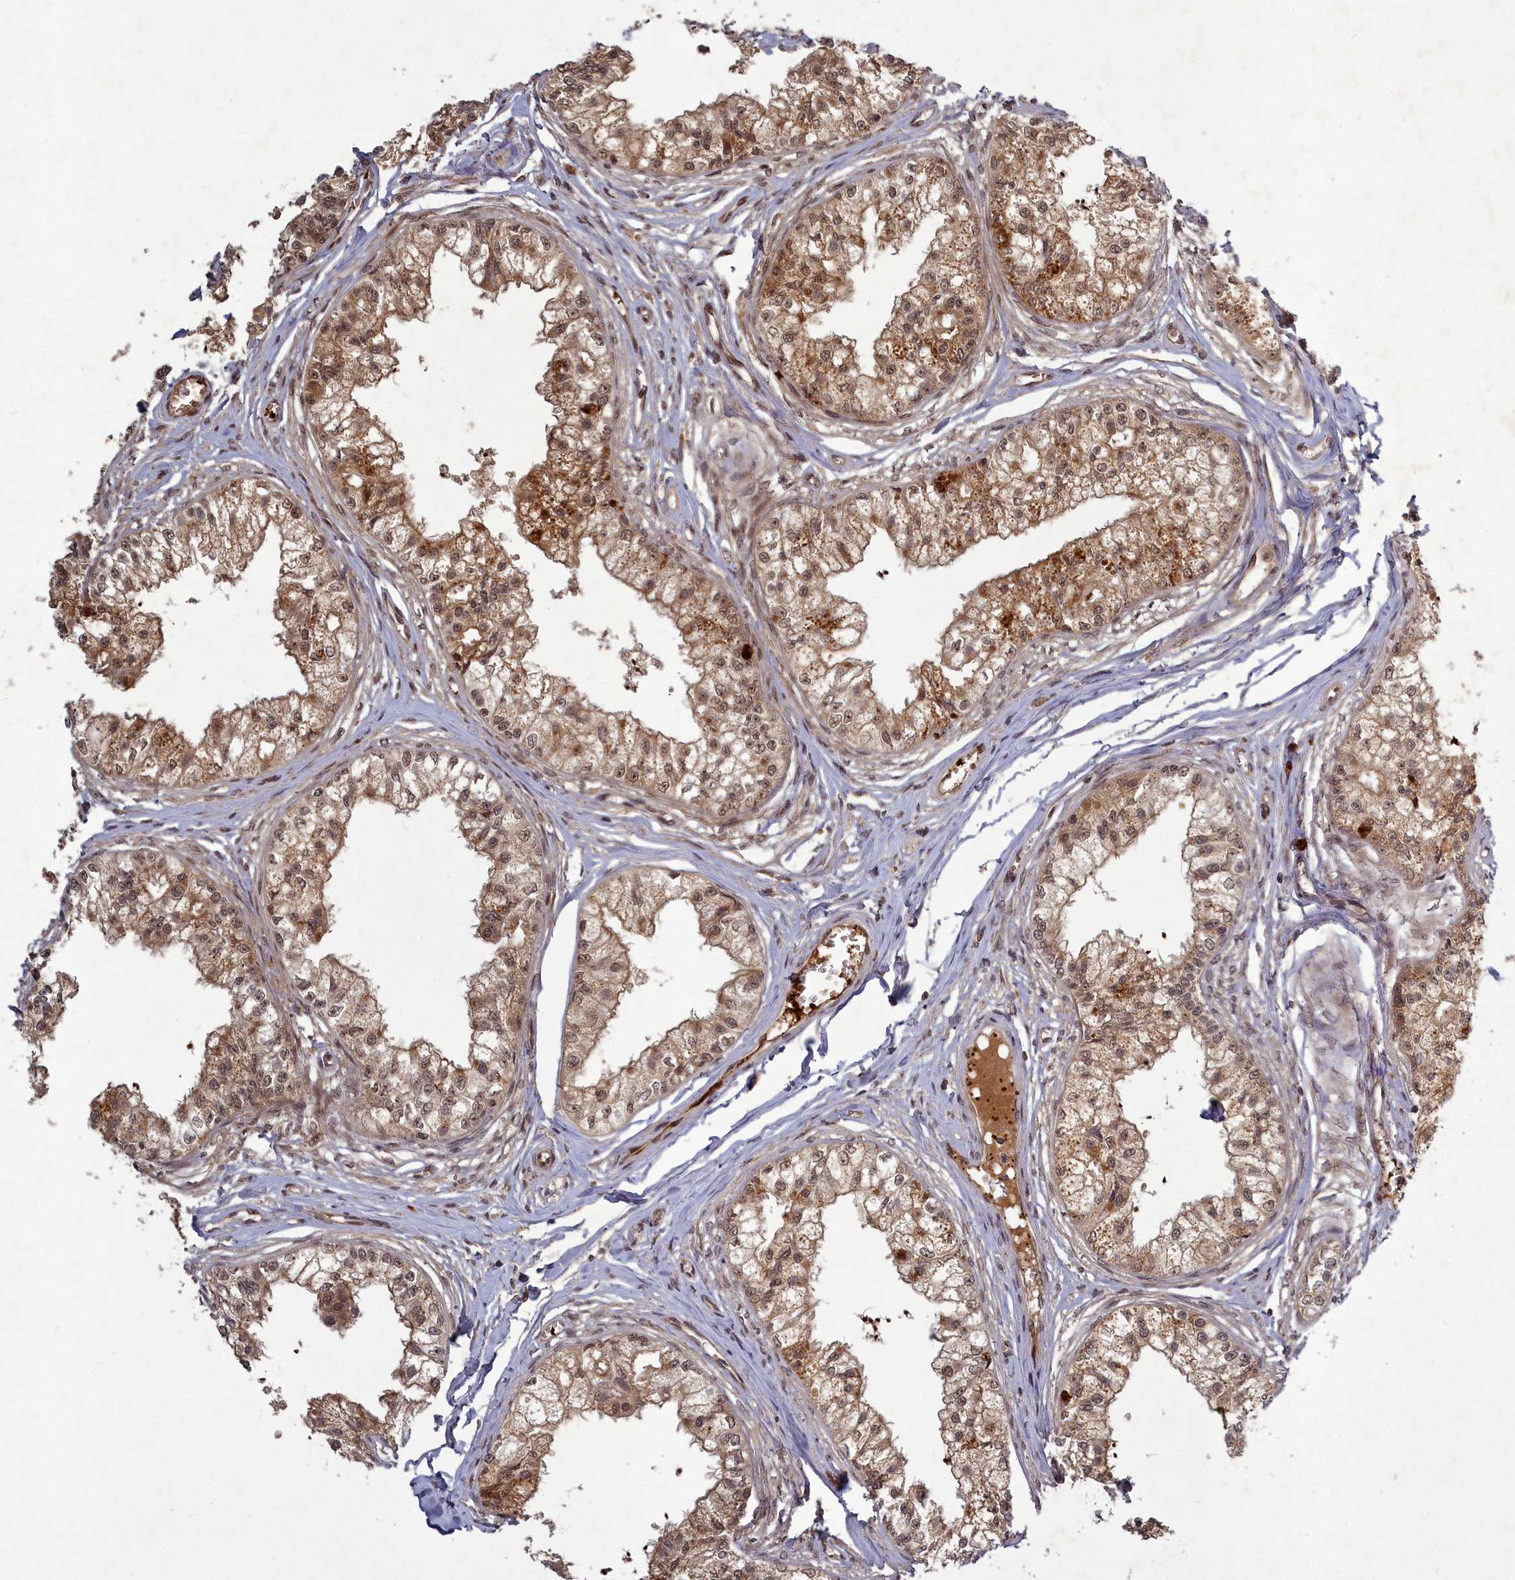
{"staining": {"intensity": "moderate", "quantity": ">75%", "location": "cytoplasmic/membranous,nuclear"}, "tissue": "epididymis", "cell_type": "Glandular cells", "image_type": "normal", "snomed": [{"axis": "morphology", "description": "Normal tissue, NOS"}, {"axis": "topography", "description": "Epididymis"}], "caption": "The histopathology image shows immunohistochemical staining of unremarkable epididymis. There is moderate cytoplasmic/membranous,nuclear positivity is seen in approximately >75% of glandular cells.", "gene": "SRMS", "patient": {"sex": "male", "age": 79}}